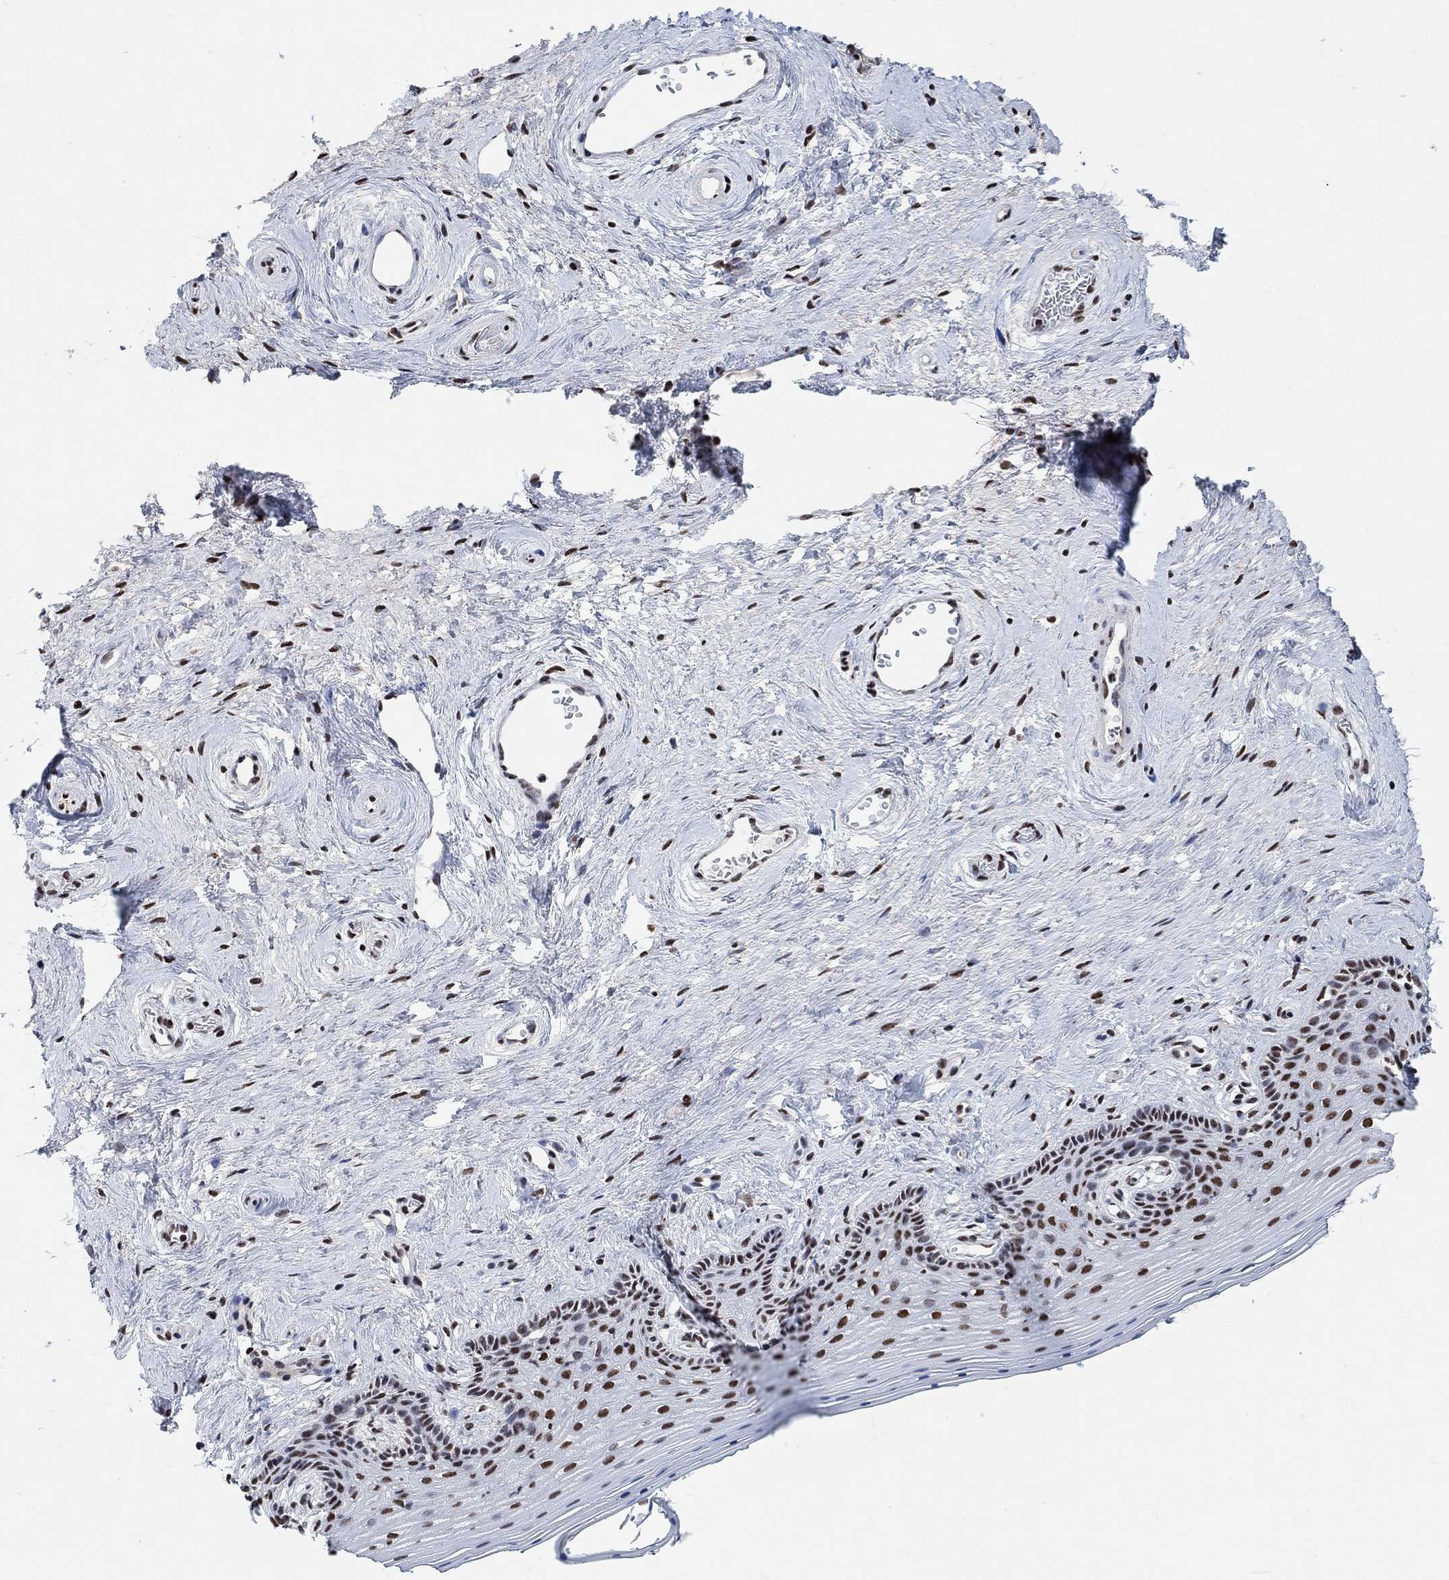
{"staining": {"intensity": "strong", "quantity": "25%-75%", "location": "nuclear"}, "tissue": "vagina", "cell_type": "Squamous epithelial cells", "image_type": "normal", "snomed": [{"axis": "morphology", "description": "Normal tissue, NOS"}, {"axis": "topography", "description": "Vagina"}], "caption": "This is a histology image of IHC staining of unremarkable vagina, which shows strong expression in the nuclear of squamous epithelial cells.", "gene": "USP39", "patient": {"sex": "female", "age": 45}}